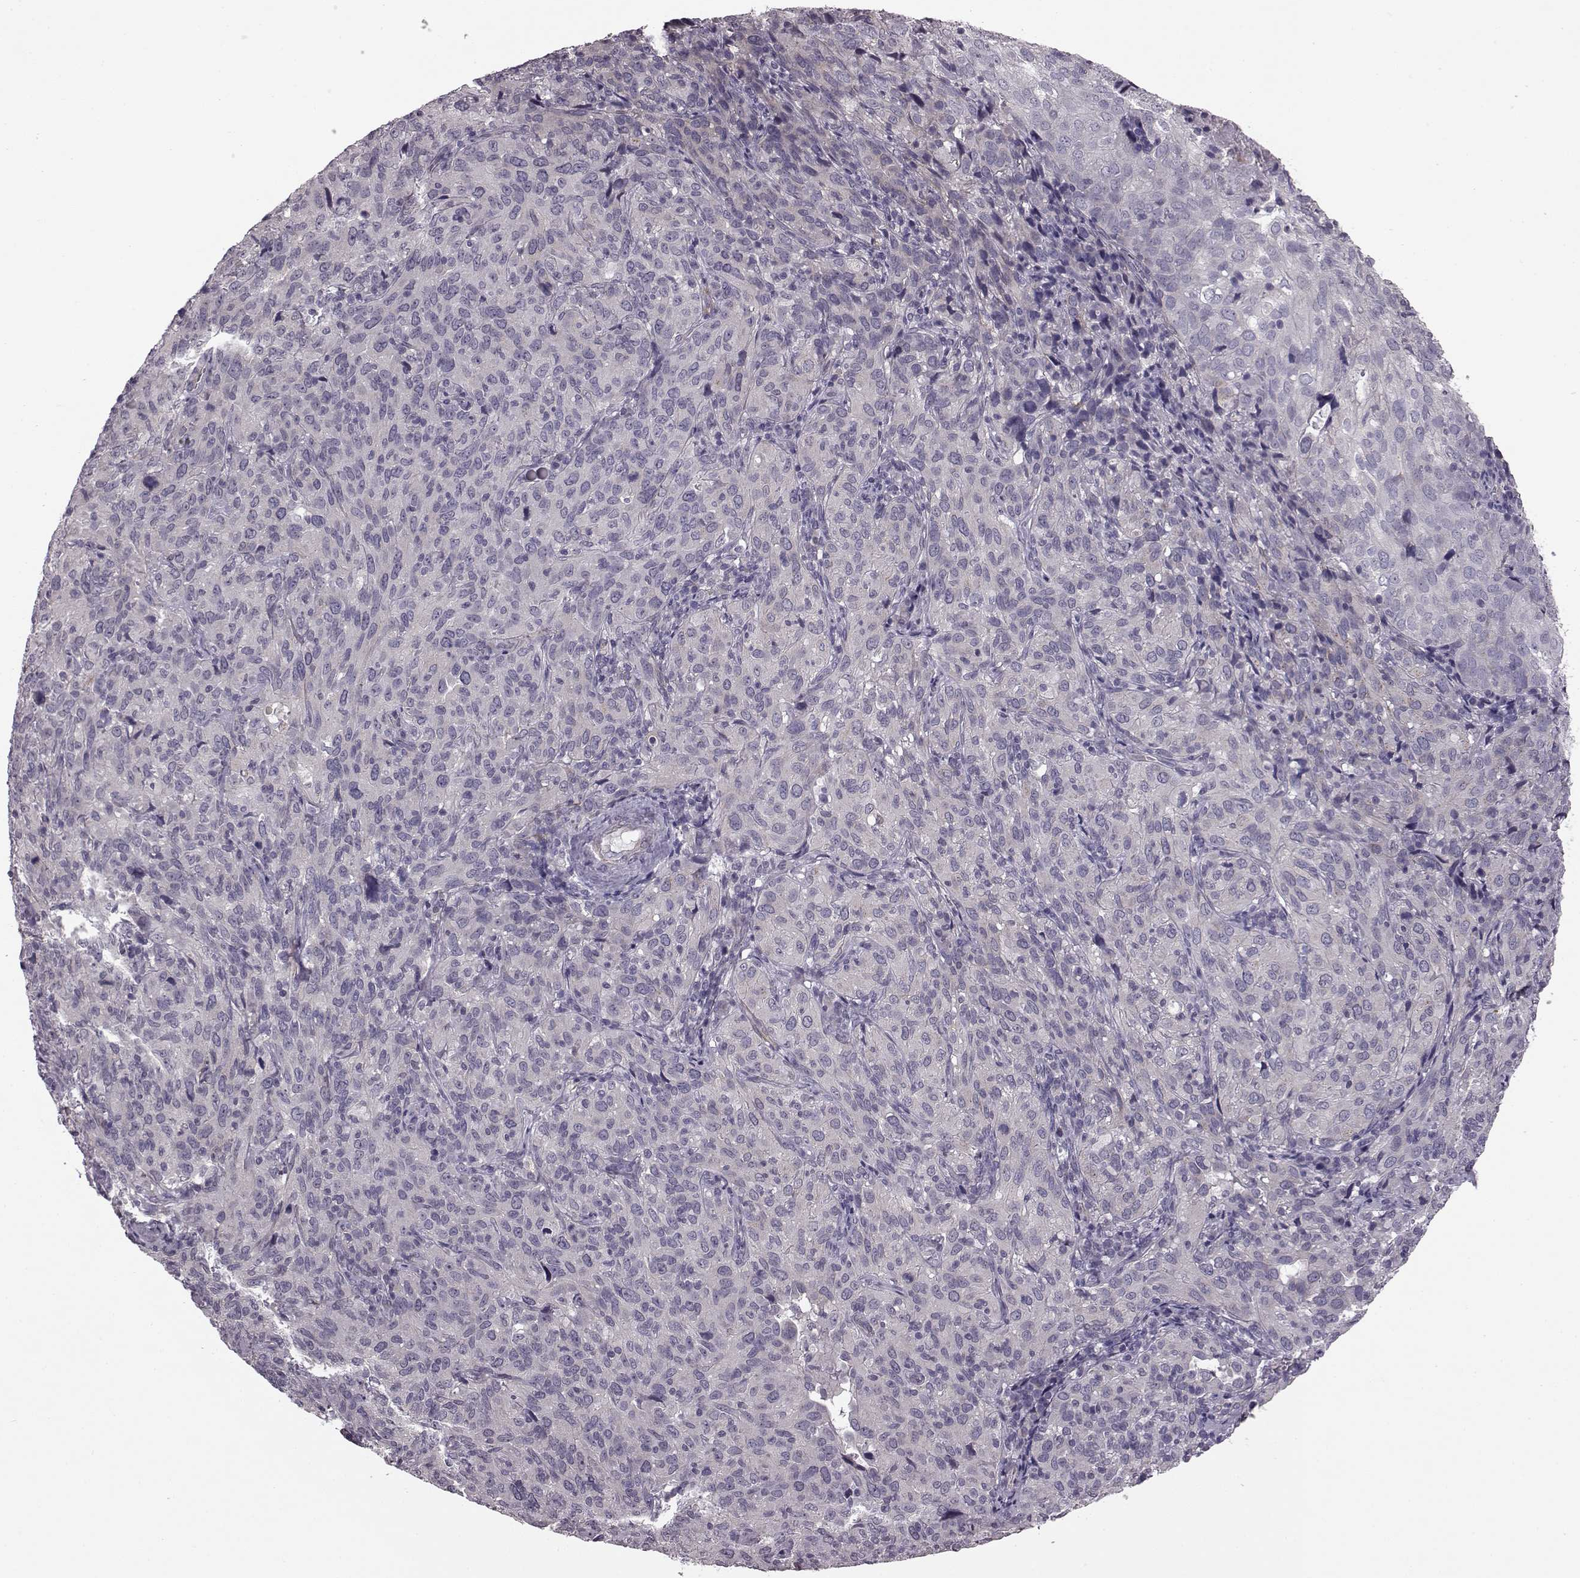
{"staining": {"intensity": "negative", "quantity": "none", "location": "none"}, "tissue": "cervical cancer", "cell_type": "Tumor cells", "image_type": "cancer", "snomed": [{"axis": "morphology", "description": "Squamous cell carcinoma, NOS"}, {"axis": "topography", "description": "Cervix"}], "caption": "This is an immunohistochemistry photomicrograph of human cervical cancer. There is no expression in tumor cells.", "gene": "GRK1", "patient": {"sex": "female", "age": 51}}